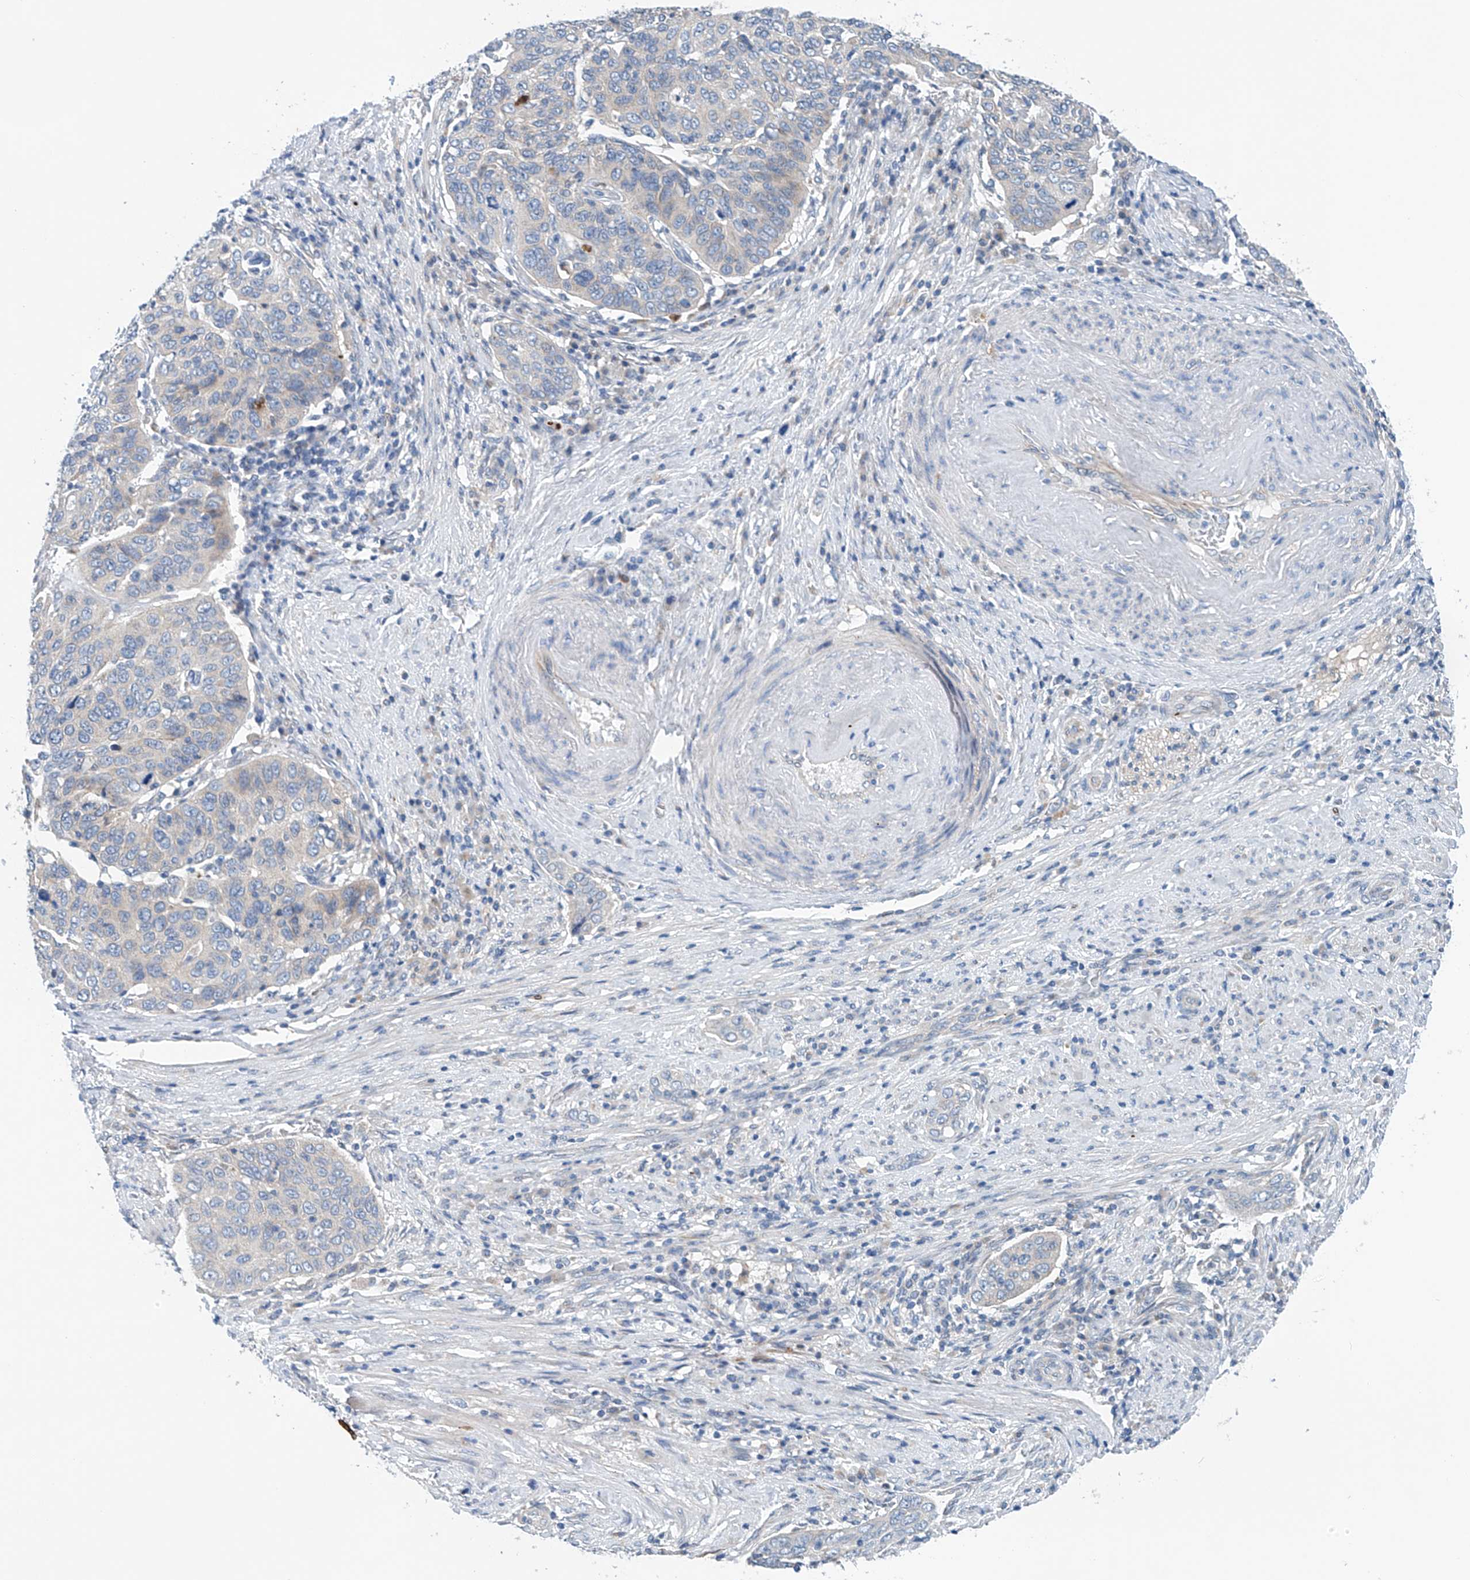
{"staining": {"intensity": "negative", "quantity": "none", "location": "none"}, "tissue": "cervical cancer", "cell_type": "Tumor cells", "image_type": "cancer", "snomed": [{"axis": "morphology", "description": "Squamous cell carcinoma, NOS"}, {"axis": "topography", "description": "Cervix"}], "caption": "Histopathology image shows no protein staining in tumor cells of squamous cell carcinoma (cervical) tissue.", "gene": "CEP85L", "patient": {"sex": "female", "age": 60}}